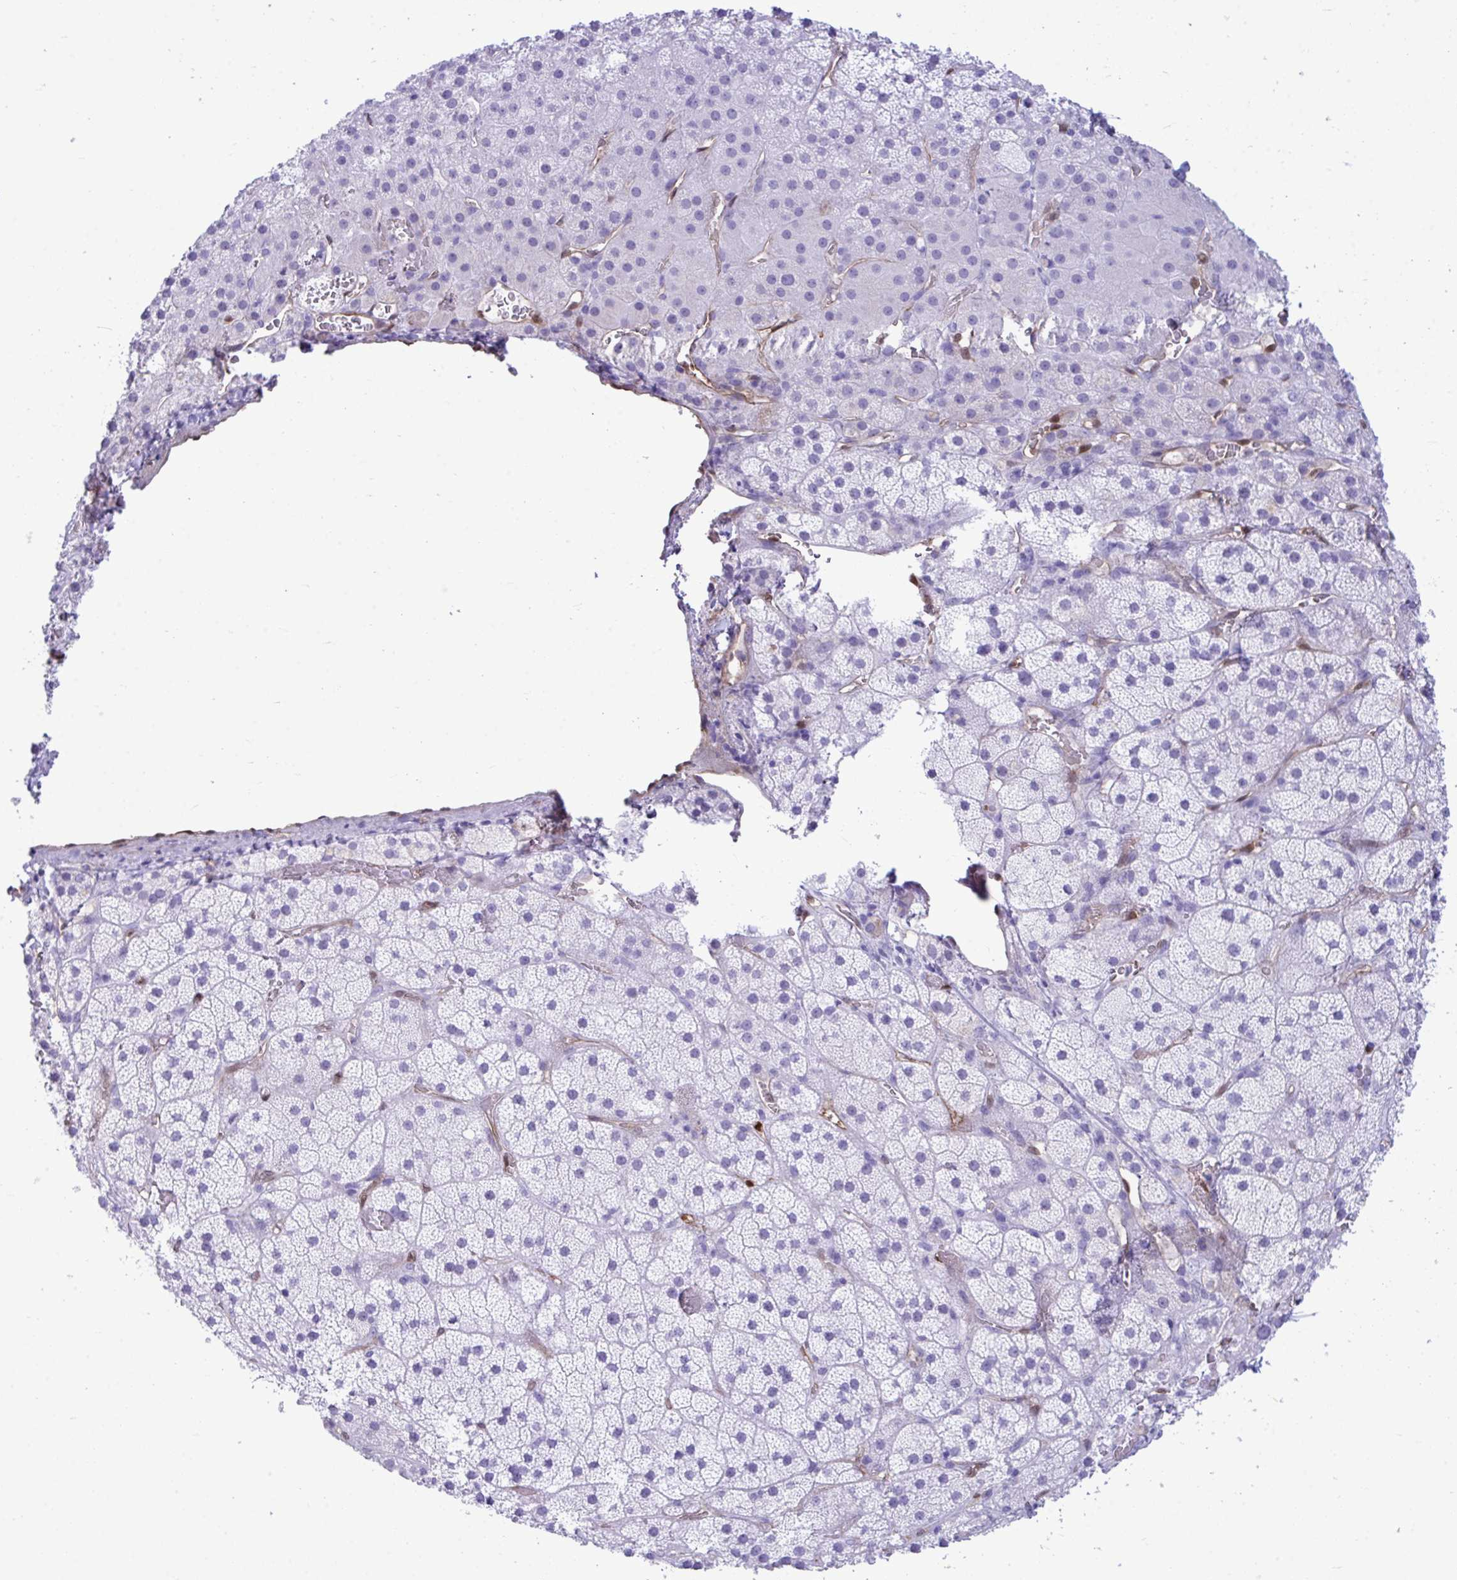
{"staining": {"intensity": "negative", "quantity": "none", "location": "none"}, "tissue": "adrenal gland", "cell_type": "Glandular cells", "image_type": "normal", "snomed": [{"axis": "morphology", "description": "Normal tissue, NOS"}, {"axis": "topography", "description": "Adrenal gland"}], "caption": "Protein analysis of unremarkable adrenal gland displays no significant expression in glandular cells. Nuclei are stained in blue.", "gene": "LIMS2", "patient": {"sex": "male", "age": 57}}